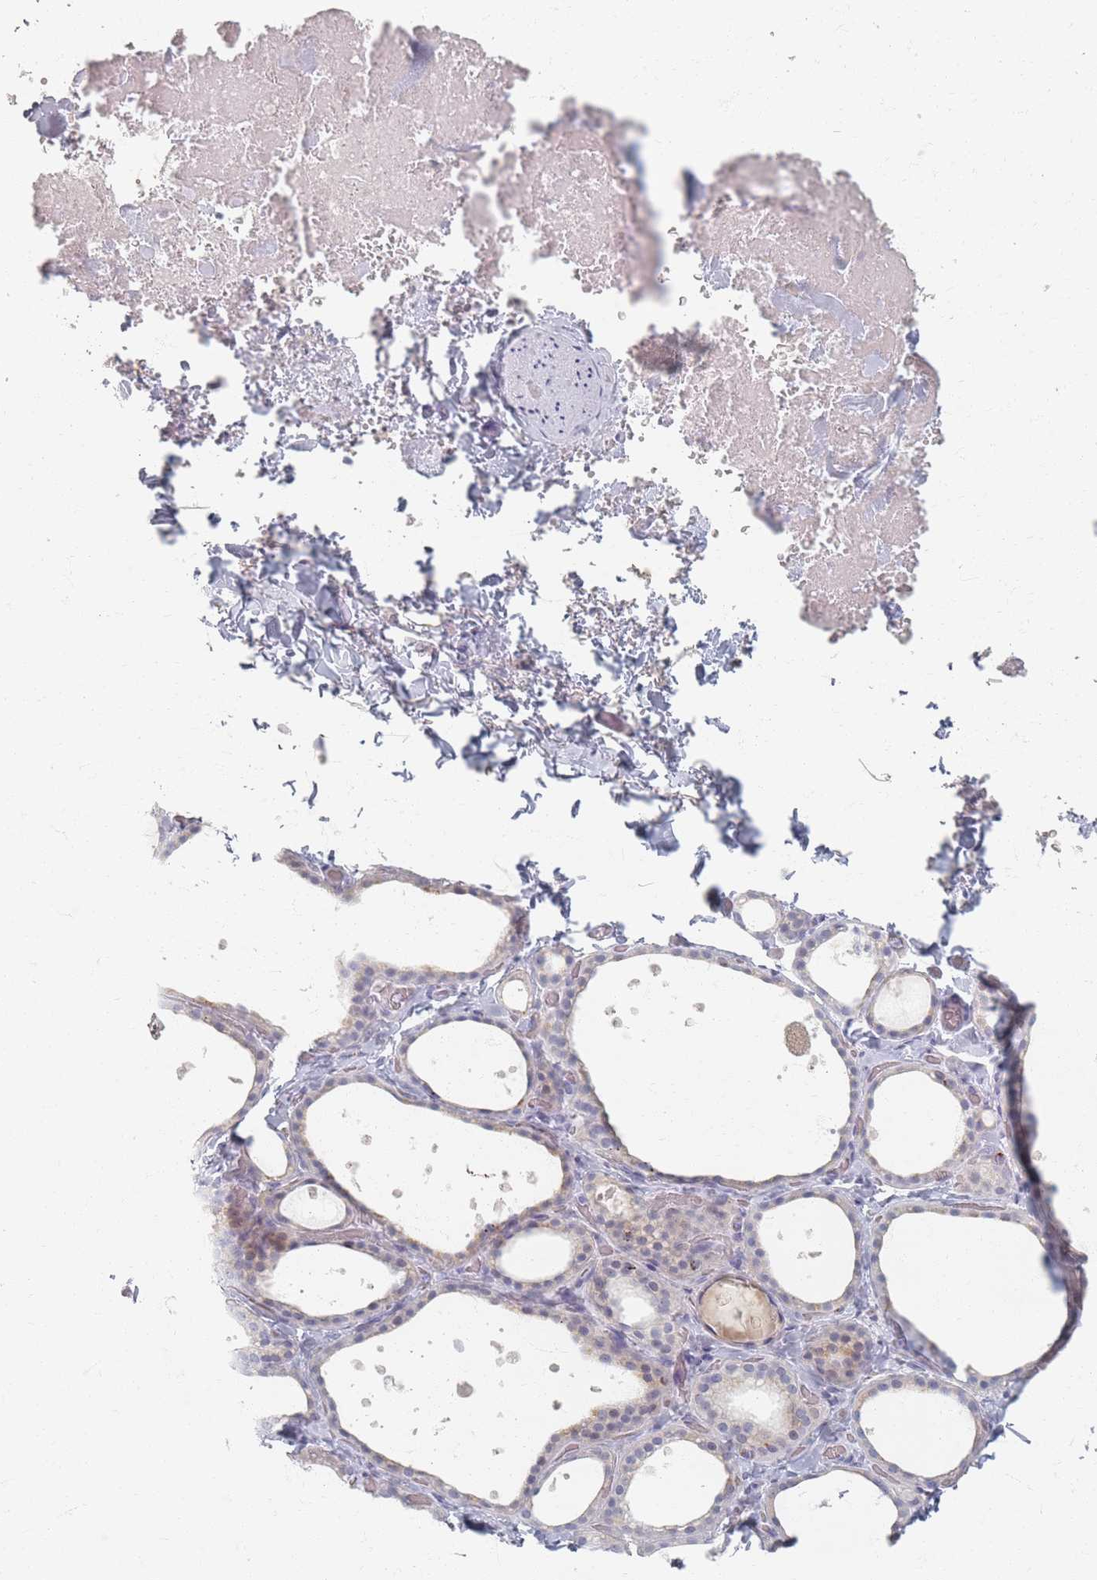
{"staining": {"intensity": "moderate", "quantity": "<25%", "location": "cytoplasmic/membranous"}, "tissue": "thyroid gland", "cell_type": "Glandular cells", "image_type": "normal", "snomed": [{"axis": "morphology", "description": "Normal tissue, NOS"}, {"axis": "topography", "description": "Thyroid gland"}], "caption": "Glandular cells demonstrate low levels of moderate cytoplasmic/membranous expression in approximately <25% of cells in unremarkable human thyroid gland. (DAB IHC with brightfield microscopy, high magnification).", "gene": "ENSG00000251357", "patient": {"sex": "female", "age": 44}}